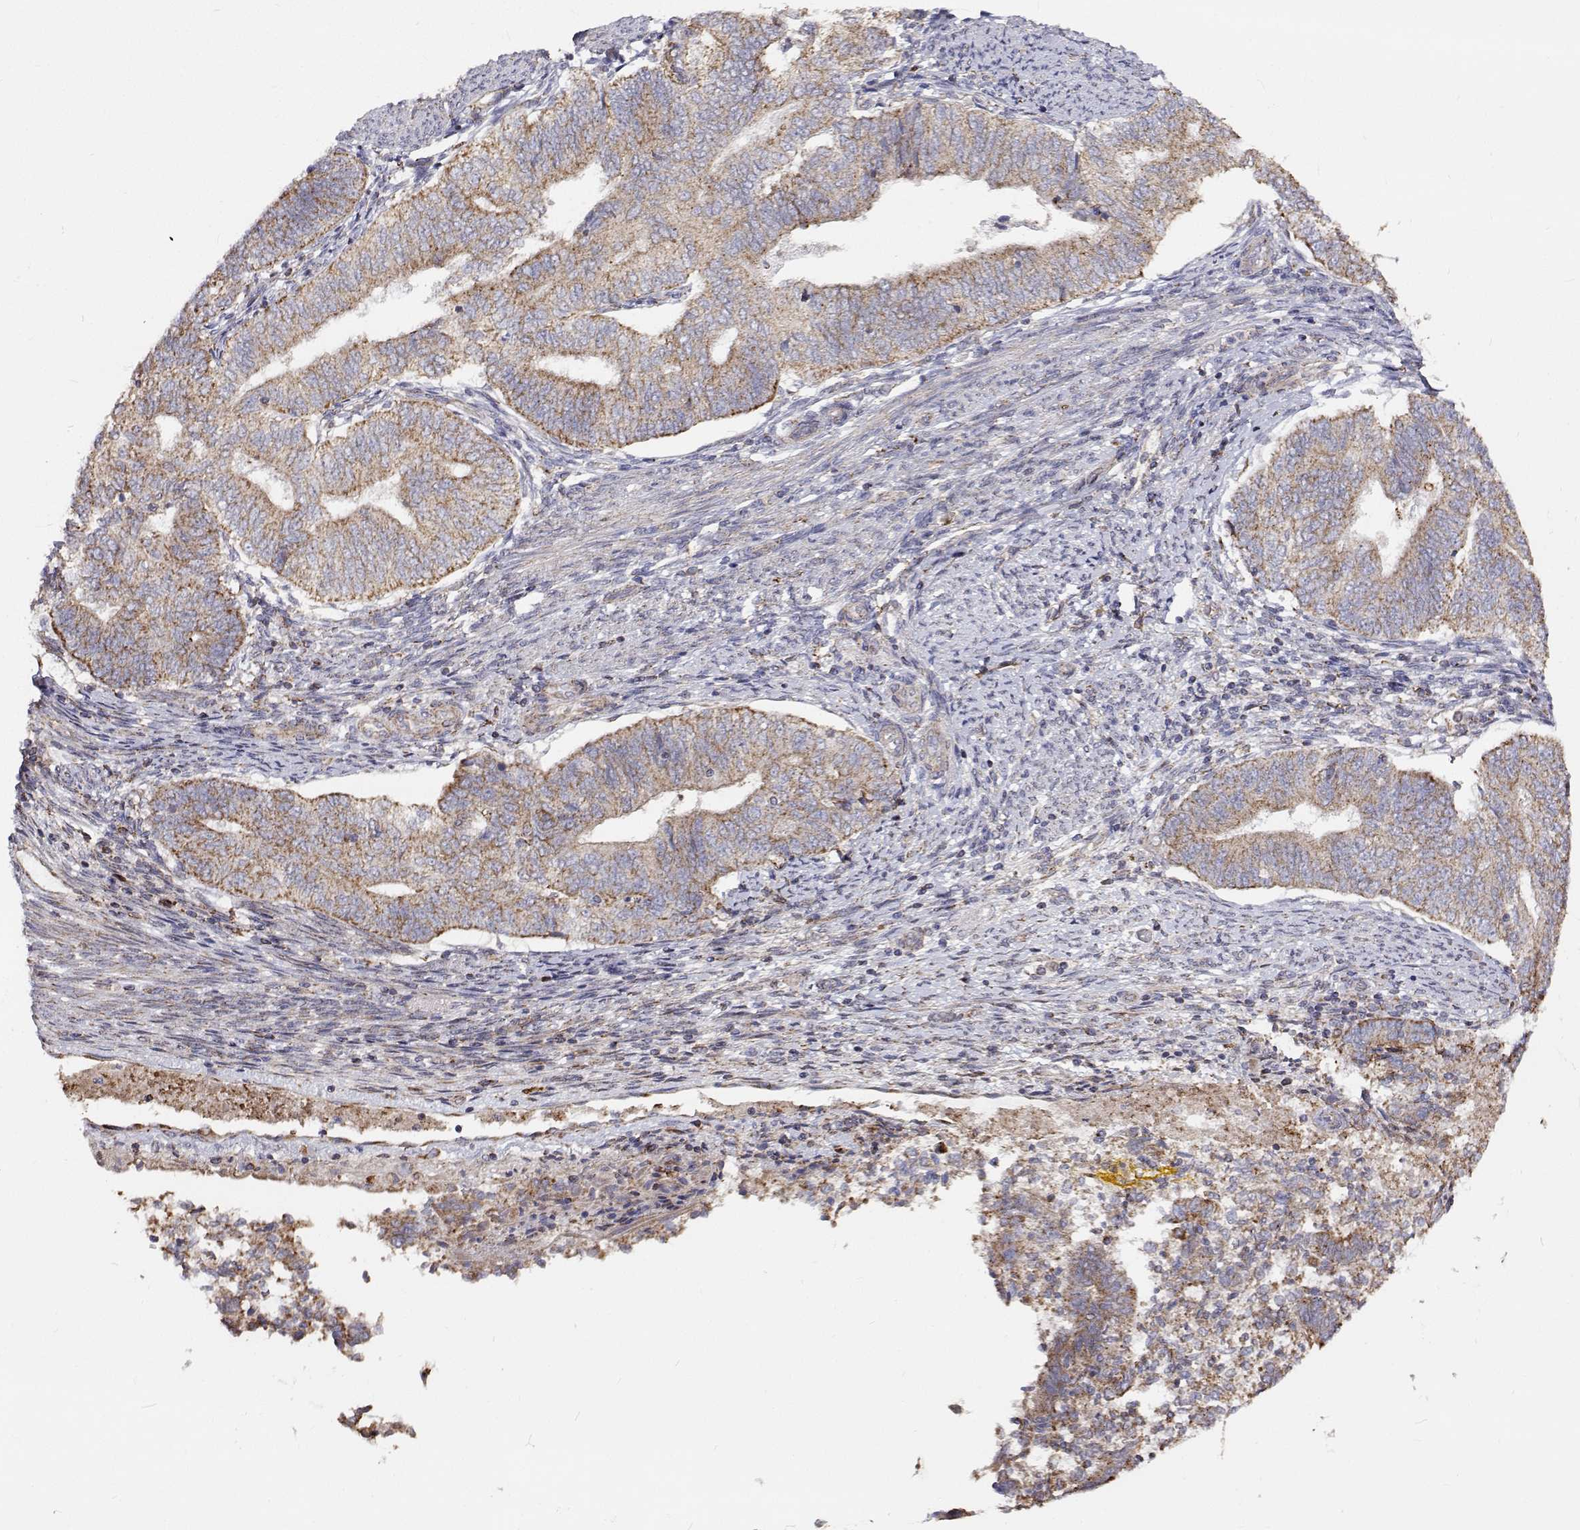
{"staining": {"intensity": "moderate", "quantity": "25%-75%", "location": "cytoplasmic/membranous"}, "tissue": "endometrial cancer", "cell_type": "Tumor cells", "image_type": "cancer", "snomed": [{"axis": "morphology", "description": "Adenocarcinoma, NOS"}, {"axis": "topography", "description": "Endometrium"}], "caption": "Endometrial adenocarcinoma tissue reveals moderate cytoplasmic/membranous positivity in about 25%-75% of tumor cells", "gene": "SPICE1", "patient": {"sex": "female", "age": 65}}